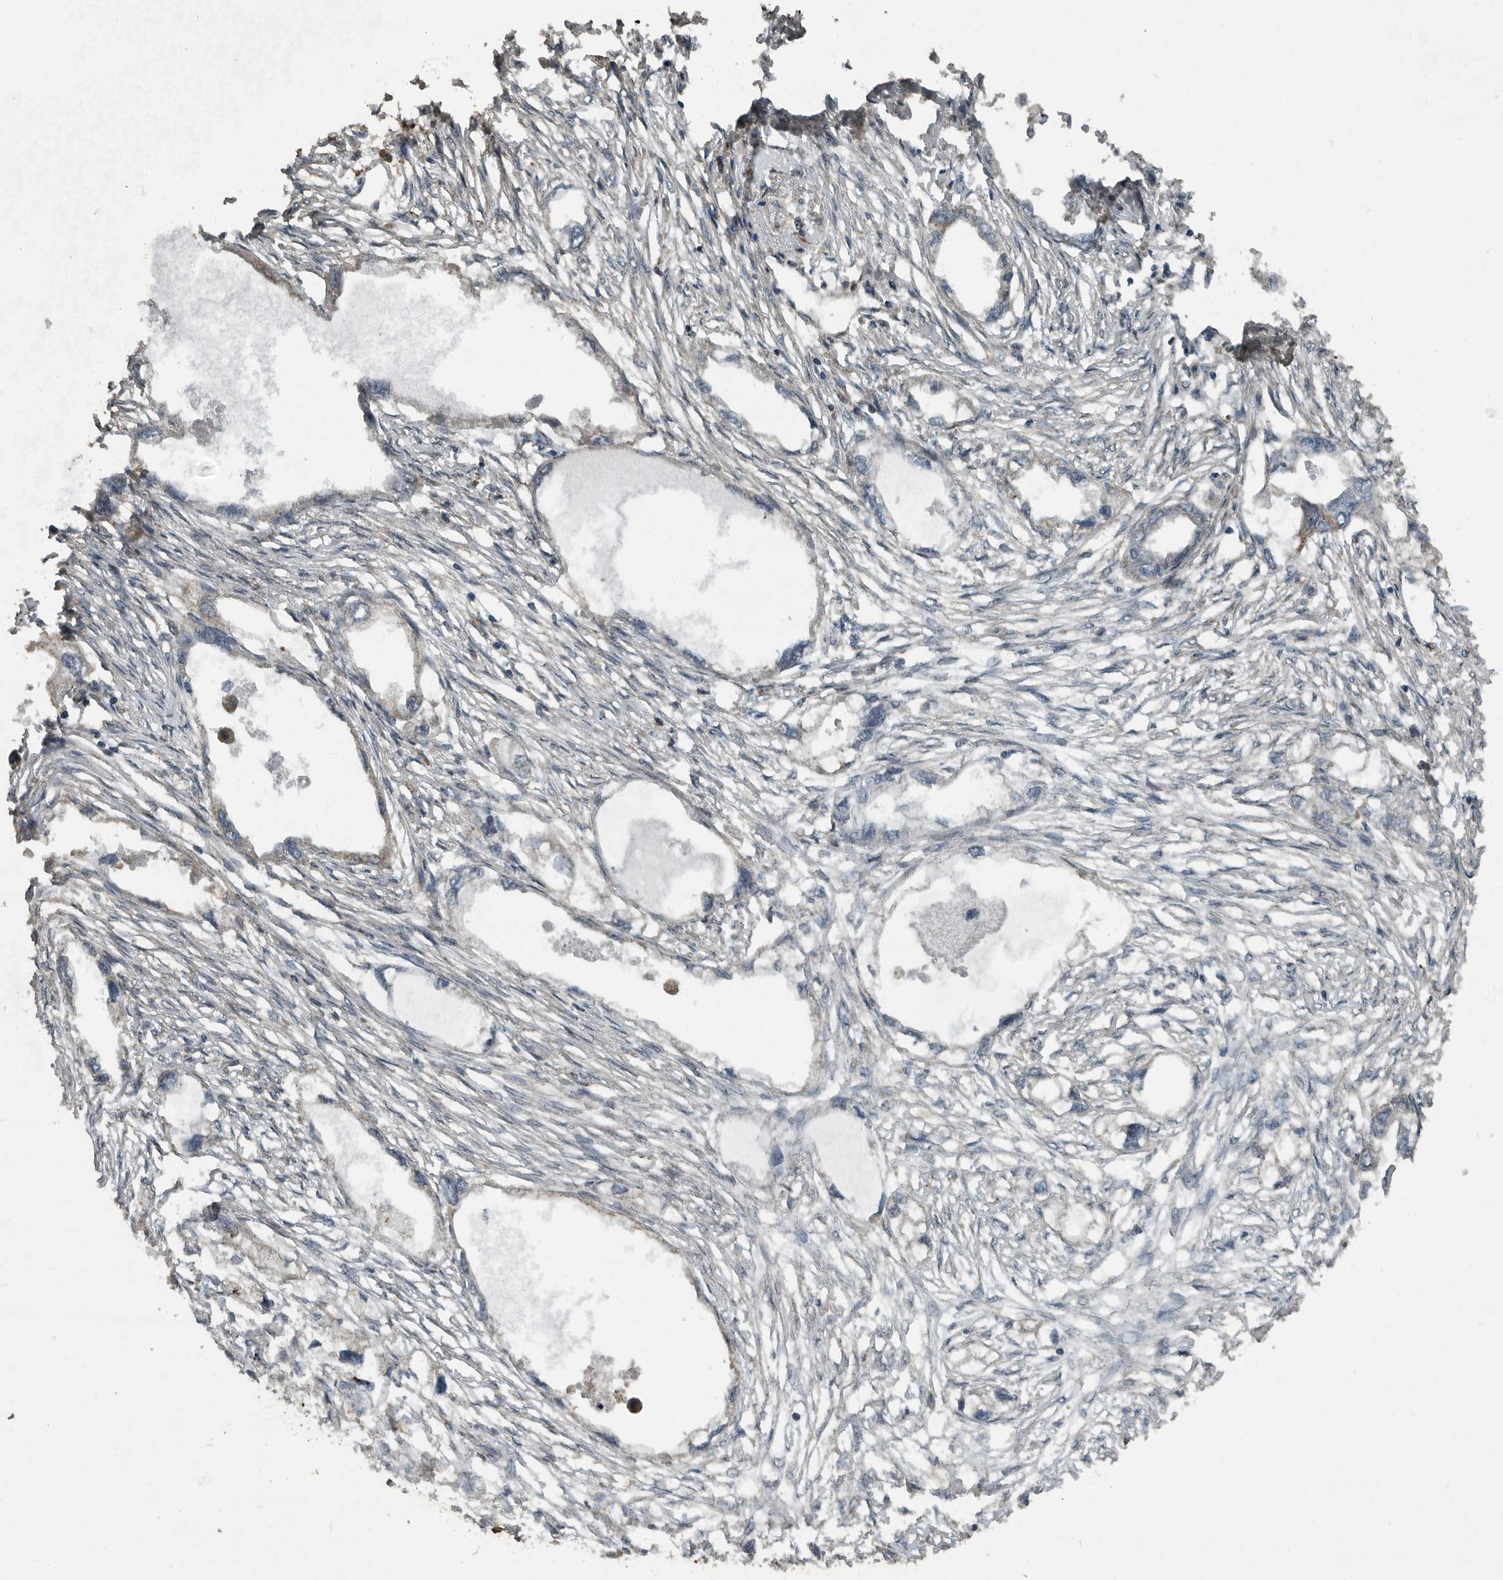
{"staining": {"intensity": "negative", "quantity": "none", "location": "none"}, "tissue": "endometrial cancer", "cell_type": "Tumor cells", "image_type": "cancer", "snomed": [{"axis": "morphology", "description": "Adenocarcinoma, NOS"}, {"axis": "morphology", "description": "Adenocarcinoma, metastatic, NOS"}, {"axis": "topography", "description": "Adipose tissue"}, {"axis": "topography", "description": "Endometrium"}], "caption": "Immunohistochemical staining of endometrial cancer (adenocarcinoma) shows no significant staining in tumor cells.", "gene": "IL15RA", "patient": {"sex": "female", "age": 67}}